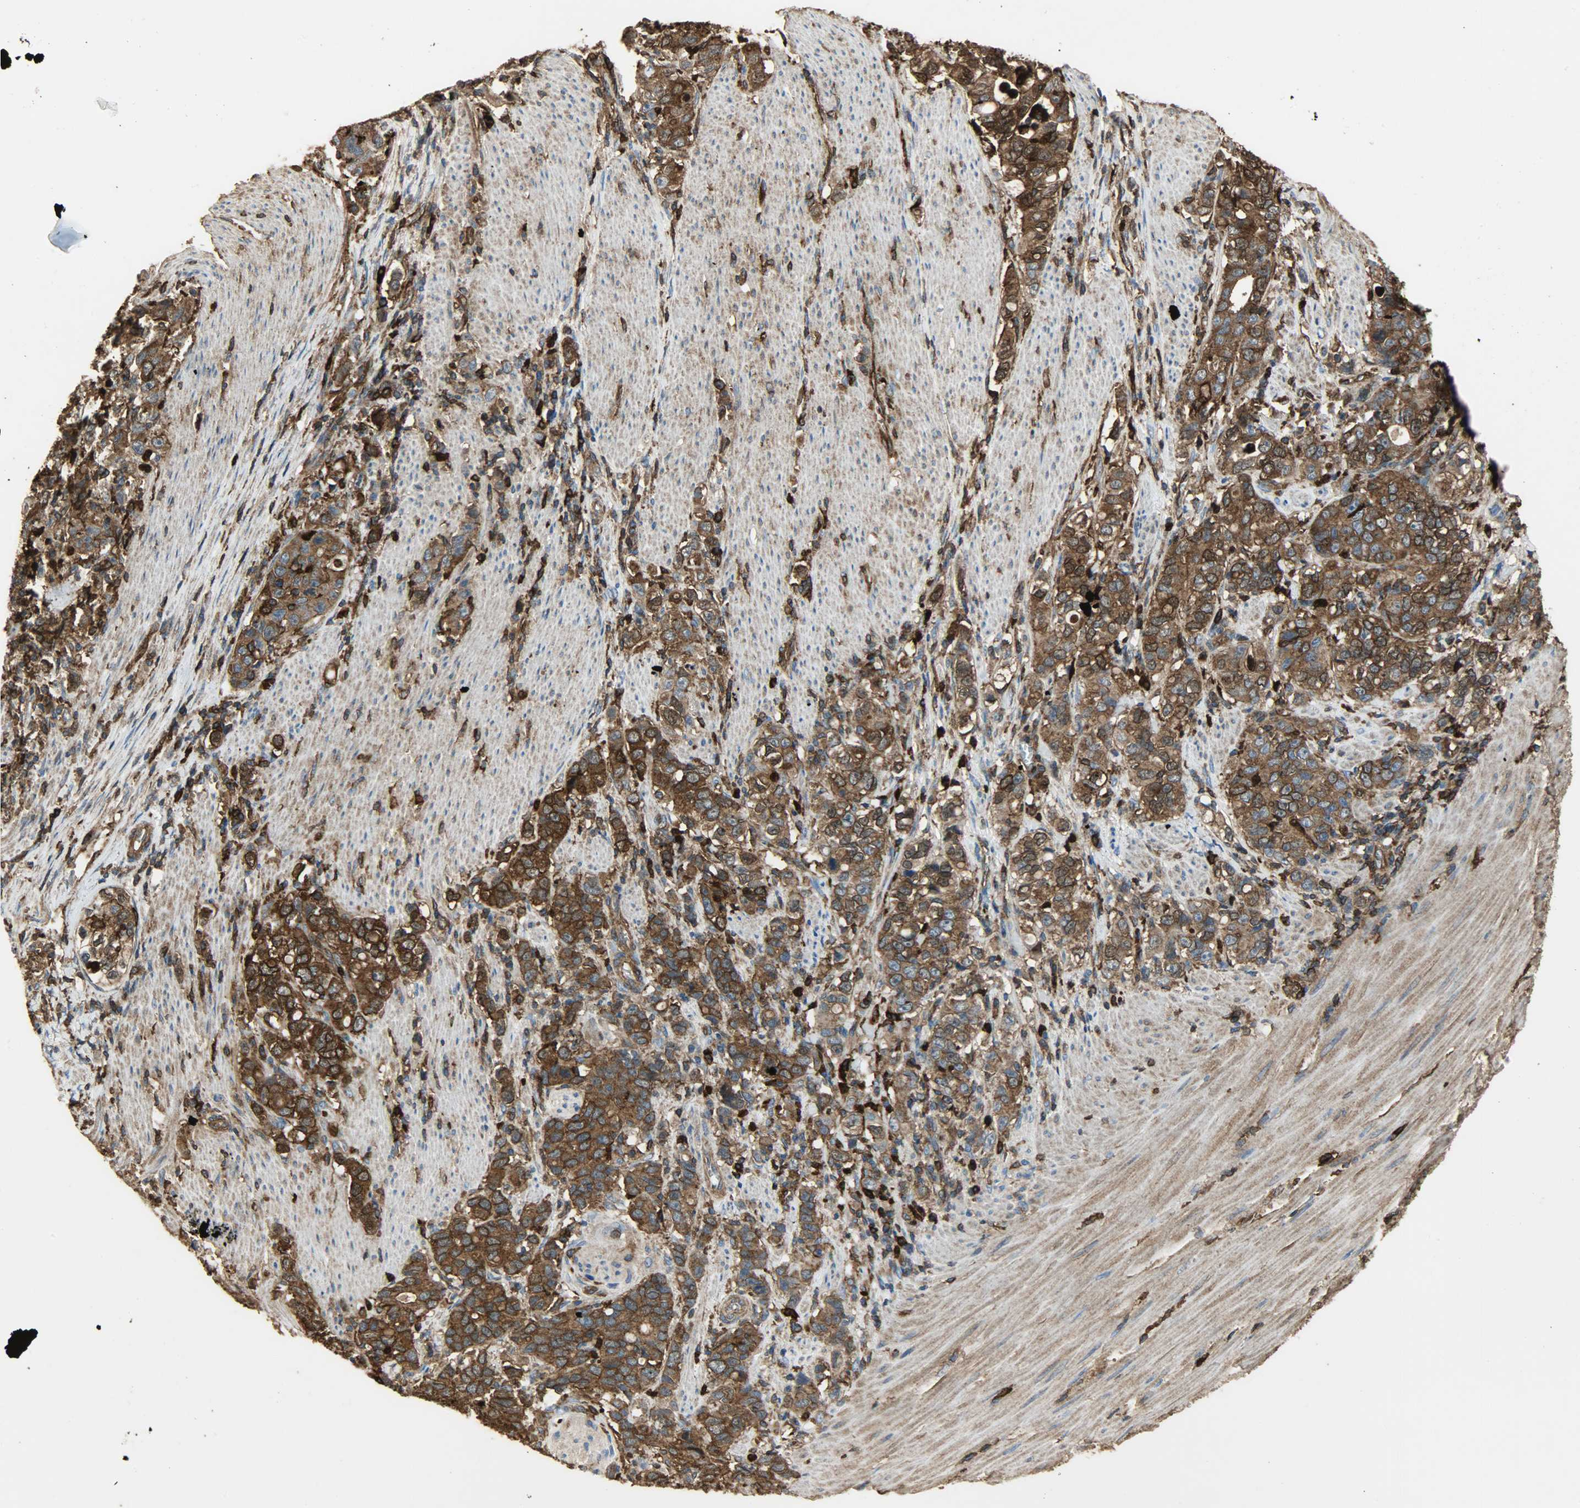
{"staining": {"intensity": "strong", "quantity": ">75%", "location": "cytoplasmic/membranous"}, "tissue": "stomach cancer", "cell_type": "Tumor cells", "image_type": "cancer", "snomed": [{"axis": "morphology", "description": "Adenocarcinoma, NOS"}, {"axis": "topography", "description": "Stomach, lower"}], "caption": "IHC image of stomach cancer stained for a protein (brown), which demonstrates high levels of strong cytoplasmic/membranous positivity in approximately >75% of tumor cells.", "gene": "VASP", "patient": {"sex": "female", "age": 72}}